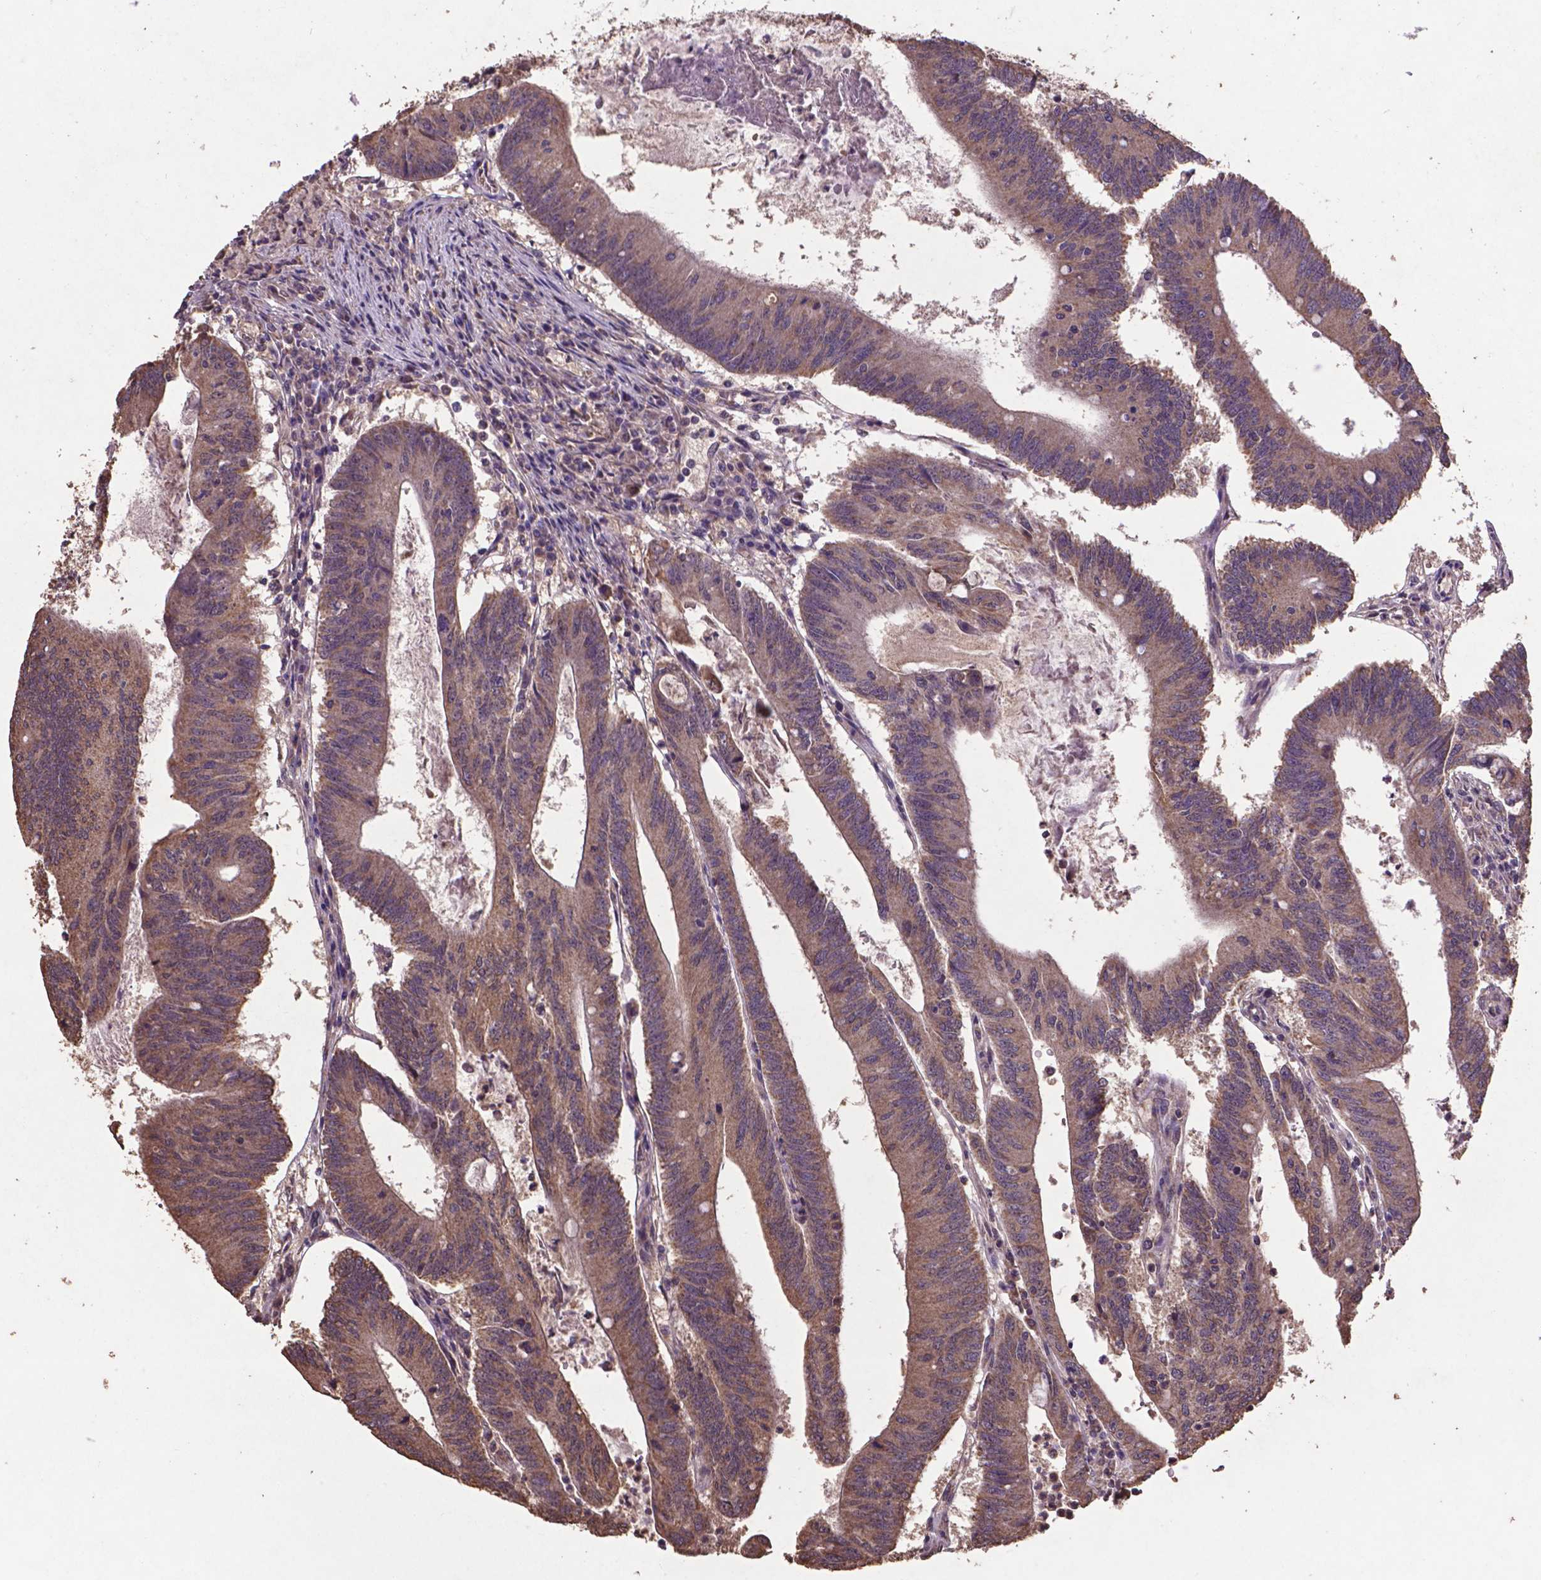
{"staining": {"intensity": "moderate", "quantity": ">75%", "location": "cytoplasmic/membranous"}, "tissue": "colorectal cancer", "cell_type": "Tumor cells", "image_type": "cancer", "snomed": [{"axis": "morphology", "description": "Adenocarcinoma, NOS"}, {"axis": "topography", "description": "Colon"}], "caption": "Immunohistochemistry (DAB) staining of colorectal adenocarcinoma reveals moderate cytoplasmic/membranous protein positivity in about >75% of tumor cells.", "gene": "DCAF1", "patient": {"sex": "female", "age": 70}}